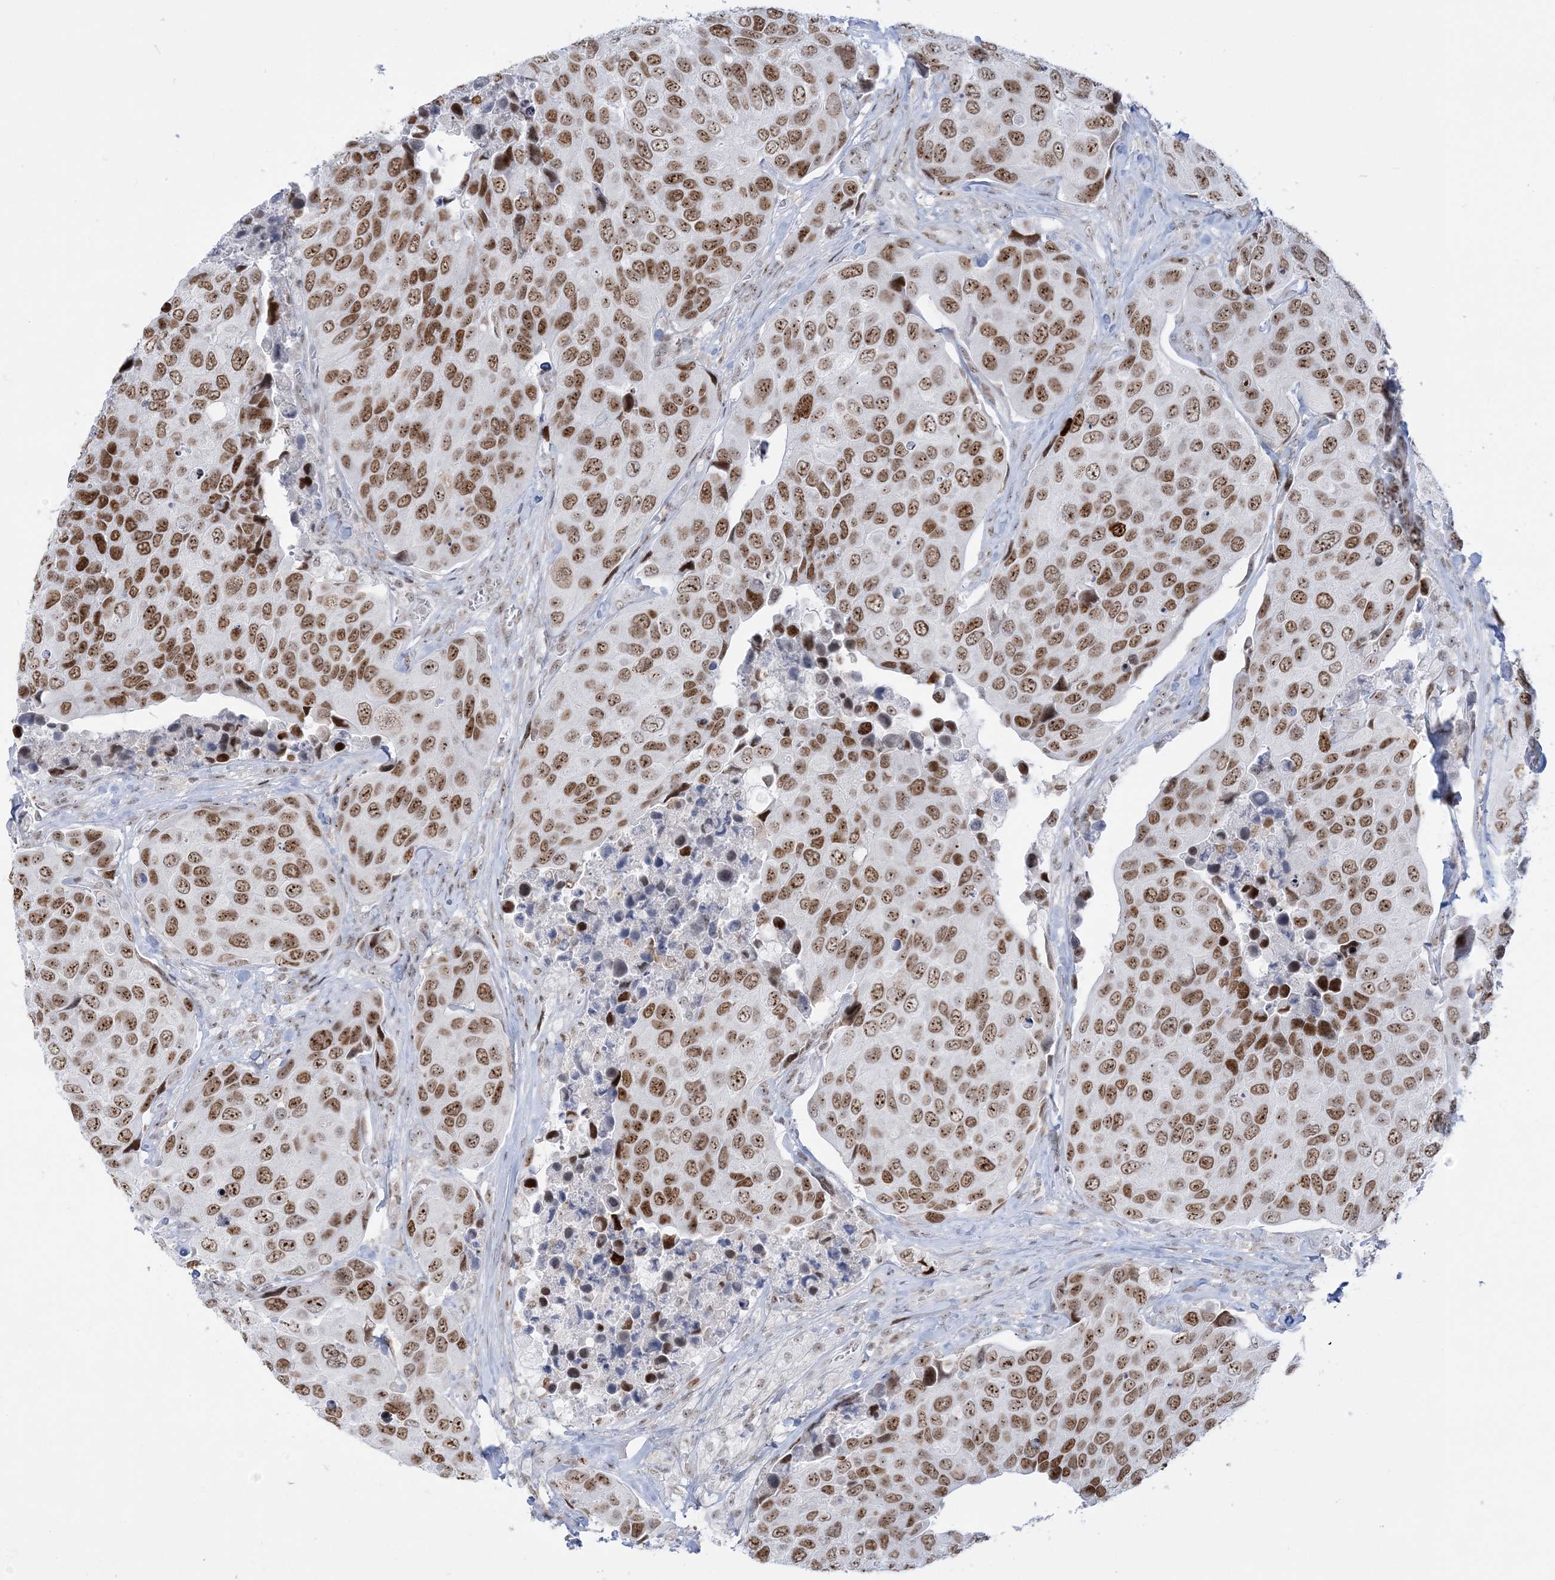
{"staining": {"intensity": "moderate", "quantity": ">75%", "location": "nuclear"}, "tissue": "urothelial cancer", "cell_type": "Tumor cells", "image_type": "cancer", "snomed": [{"axis": "morphology", "description": "Urothelial carcinoma, High grade"}, {"axis": "topography", "description": "Urinary bladder"}], "caption": "Moderate nuclear protein expression is present in about >75% of tumor cells in high-grade urothelial carcinoma.", "gene": "DDX21", "patient": {"sex": "male", "age": 74}}